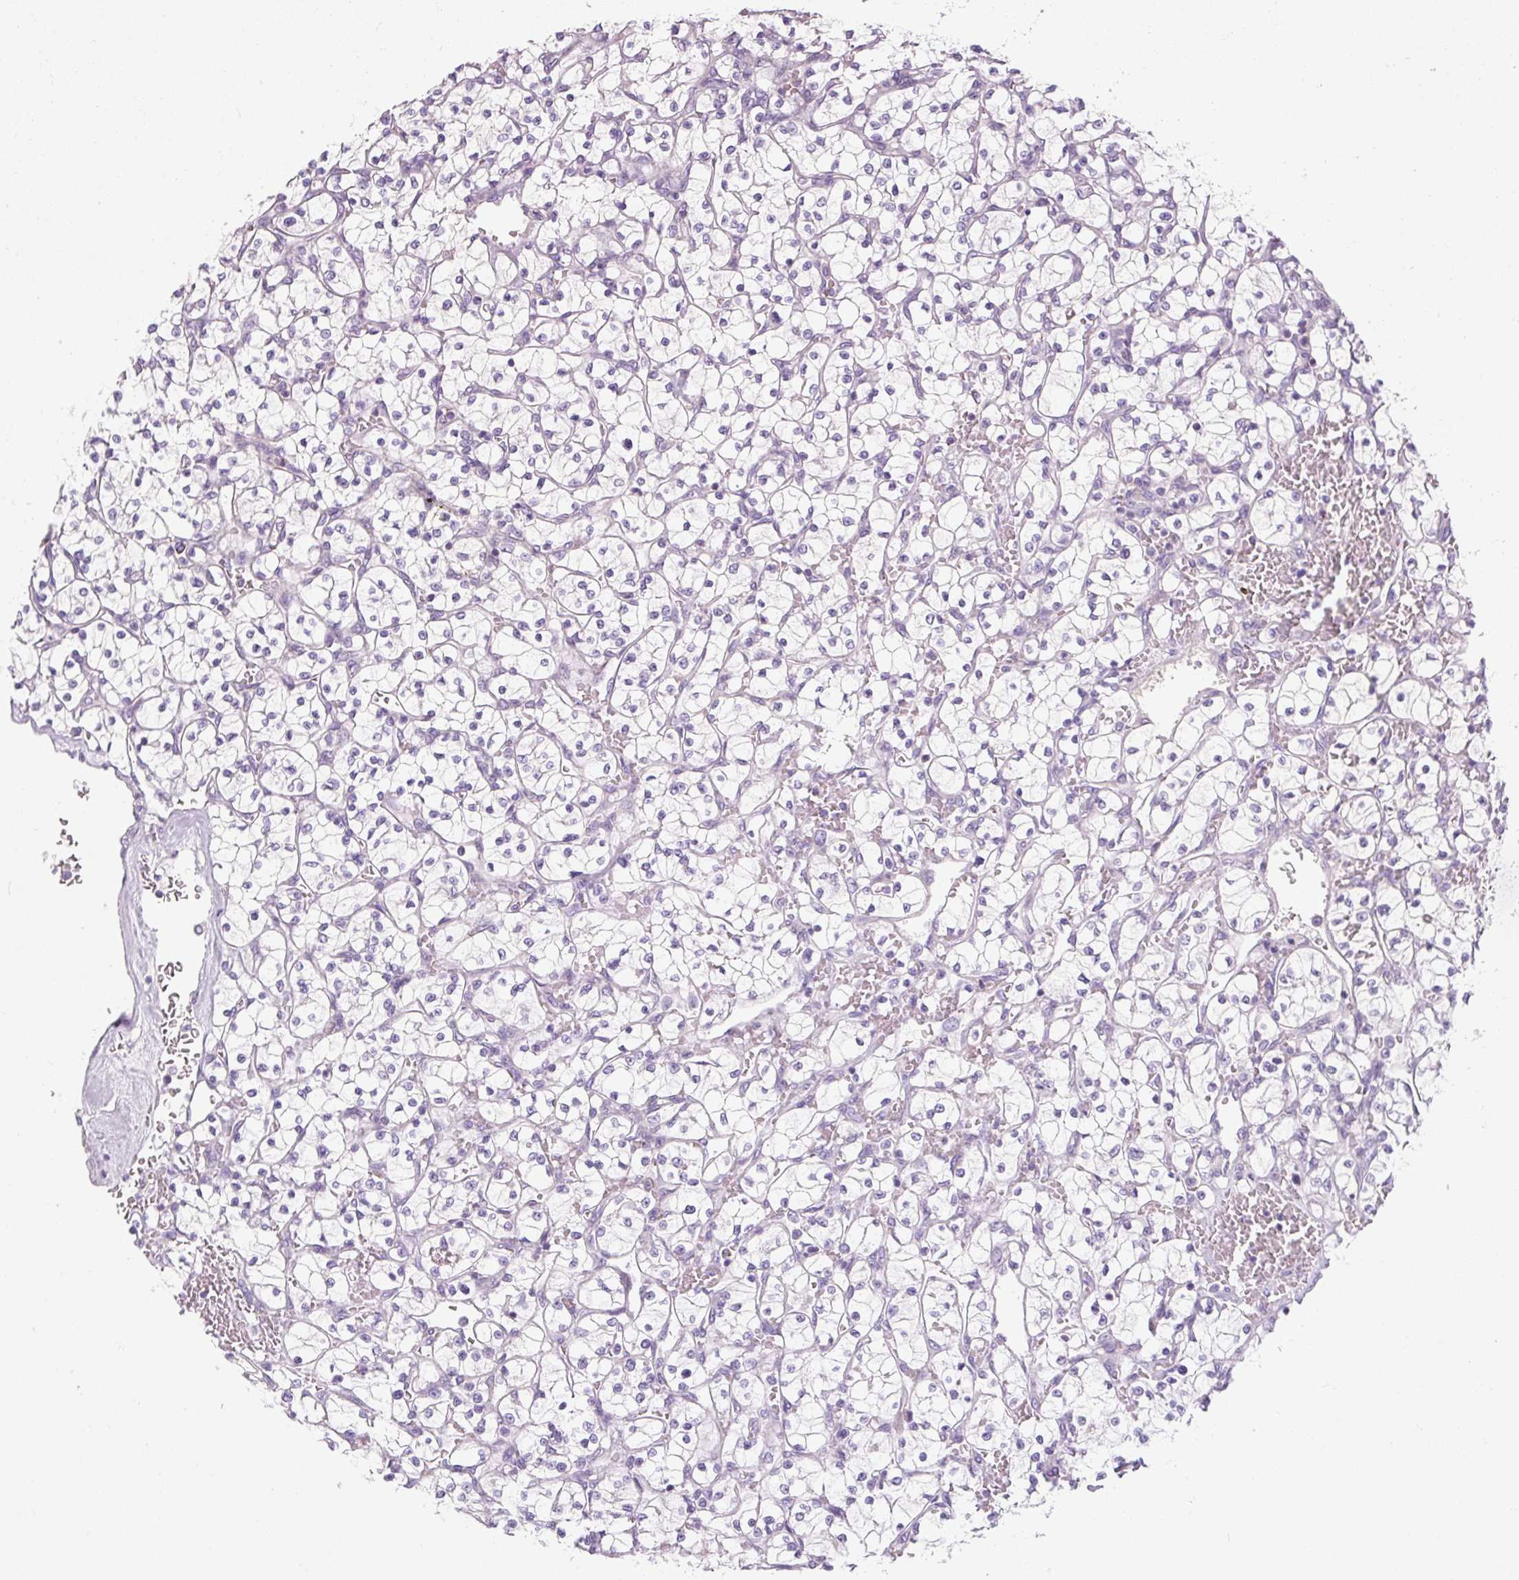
{"staining": {"intensity": "negative", "quantity": "none", "location": "none"}, "tissue": "renal cancer", "cell_type": "Tumor cells", "image_type": "cancer", "snomed": [{"axis": "morphology", "description": "Adenocarcinoma, NOS"}, {"axis": "topography", "description": "Kidney"}], "caption": "Renal cancer (adenocarcinoma) was stained to show a protein in brown. There is no significant positivity in tumor cells. (DAB immunohistochemistry (IHC) with hematoxylin counter stain).", "gene": "TIGD2", "patient": {"sex": "female", "age": 64}}